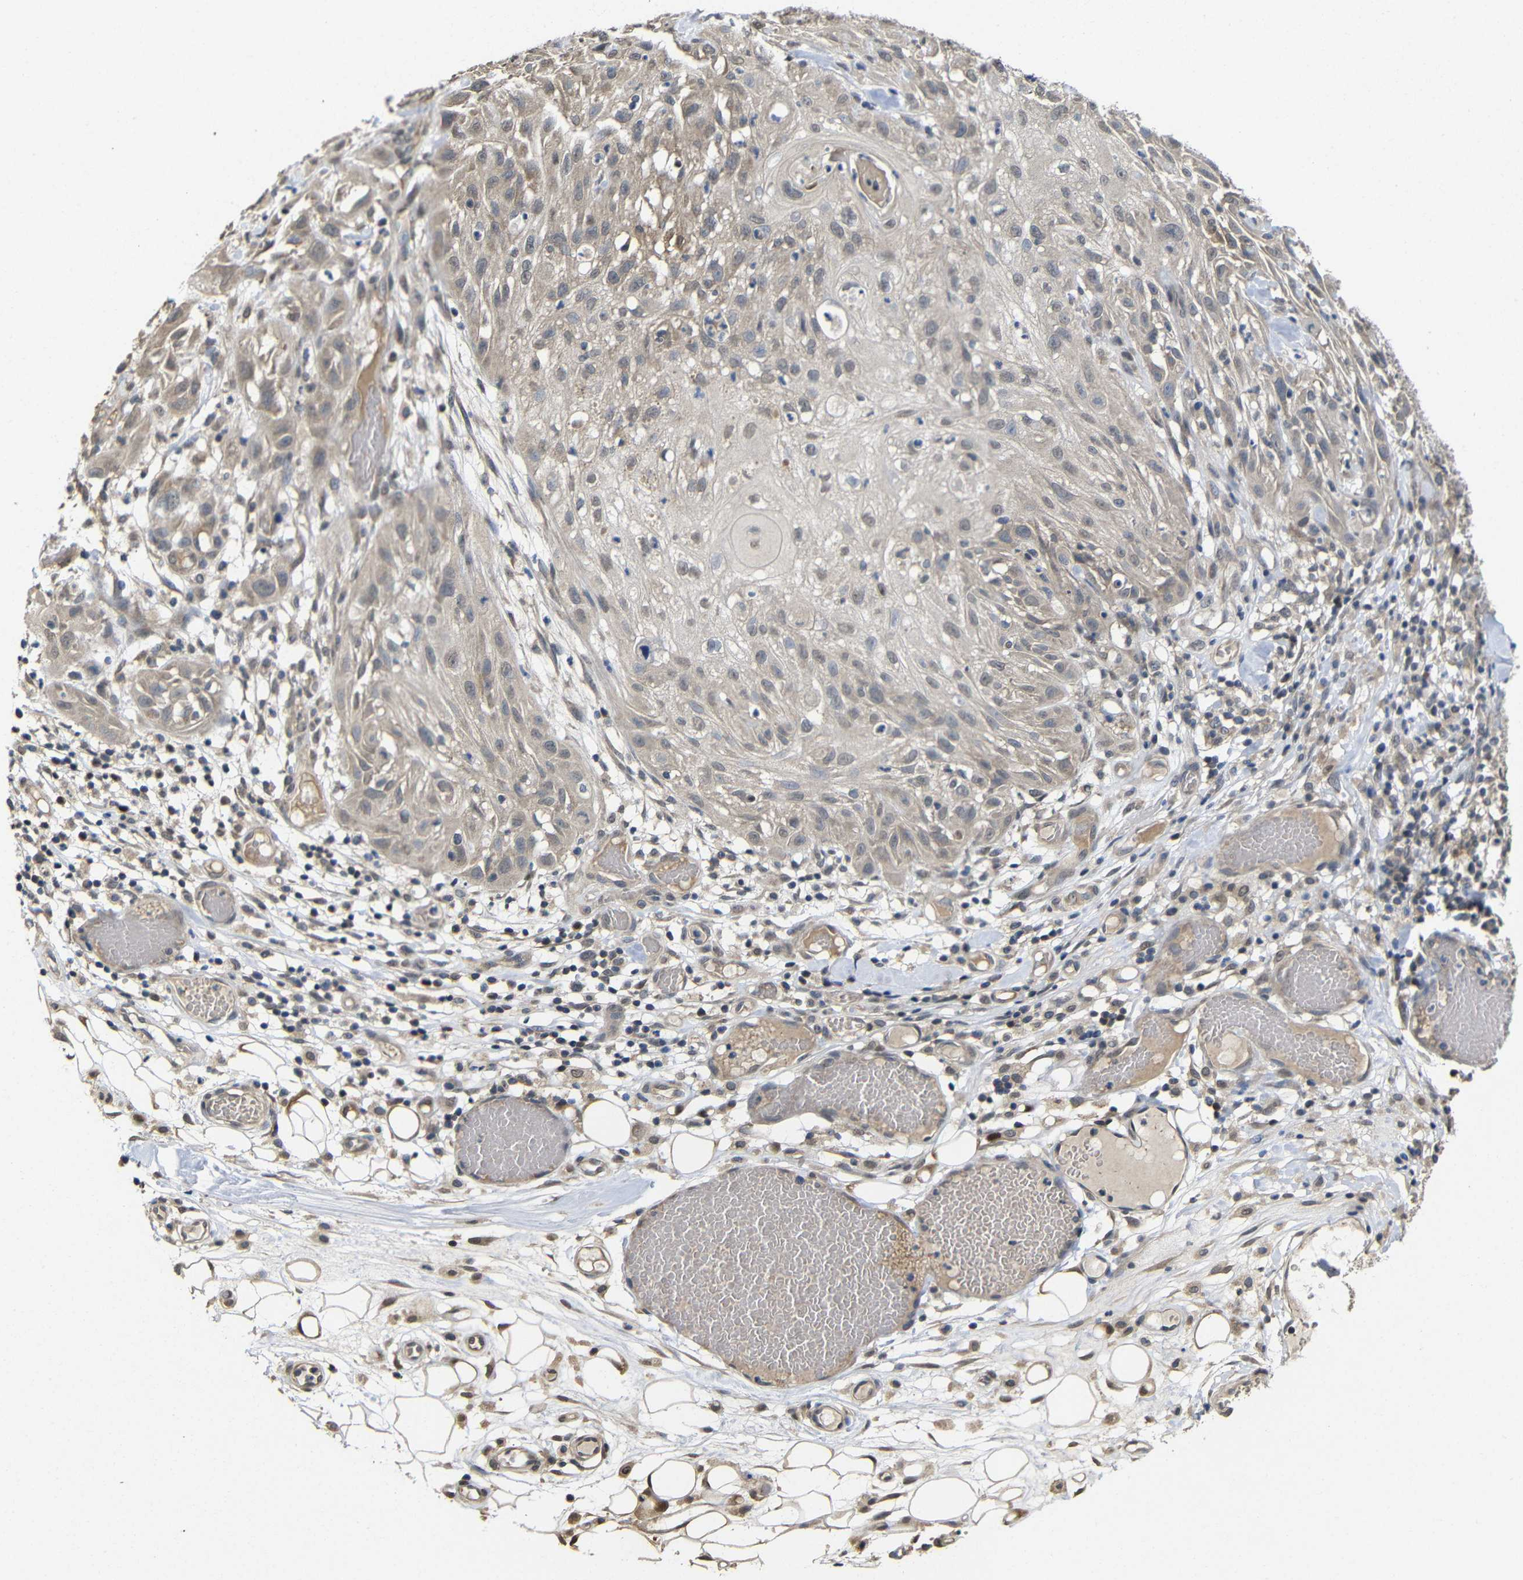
{"staining": {"intensity": "weak", "quantity": "25%-75%", "location": "cytoplasmic/membranous"}, "tissue": "skin cancer", "cell_type": "Tumor cells", "image_type": "cancer", "snomed": [{"axis": "morphology", "description": "Squamous cell carcinoma, NOS"}, {"axis": "topography", "description": "Skin"}], "caption": "Immunohistochemical staining of human skin cancer demonstrates weak cytoplasmic/membranous protein staining in about 25%-75% of tumor cells. (IHC, brightfield microscopy, high magnification).", "gene": "ATG12", "patient": {"sex": "male", "age": 75}}